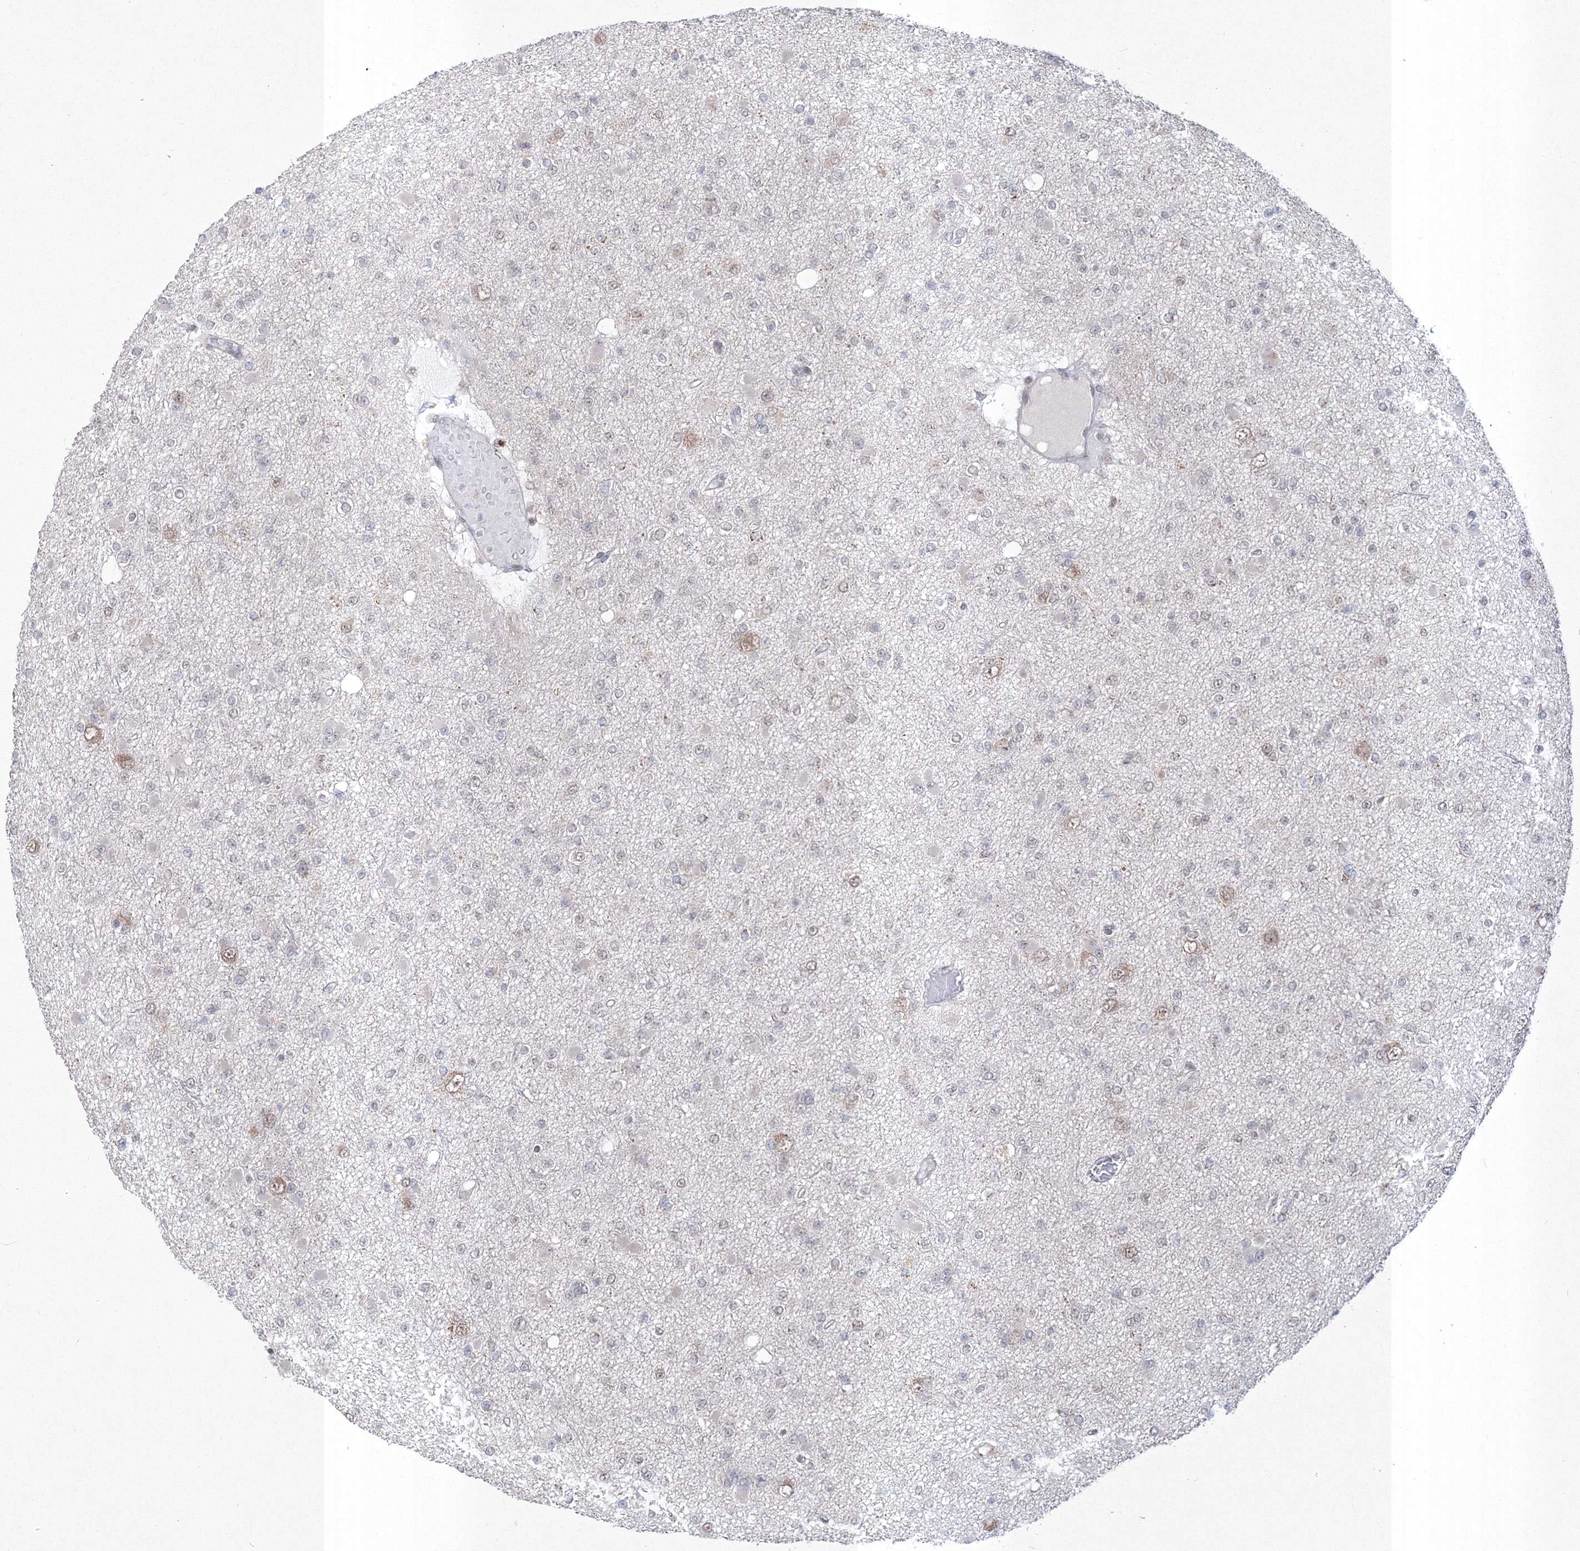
{"staining": {"intensity": "weak", "quantity": "<25%", "location": "nuclear"}, "tissue": "glioma", "cell_type": "Tumor cells", "image_type": "cancer", "snomed": [{"axis": "morphology", "description": "Glioma, malignant, Low grade"}, {"axis": "topography", "description": "Brain"}], "caption": "A photomicrograph of glioma stained for a protein demonstrates no brown staining in tumor cells. The staining is performed using DAB brown chromogen with nuclei counter-stained in using hematoxylin.", "gene": "GRSF1", "patient": {"sex": "female", "age": 22}}